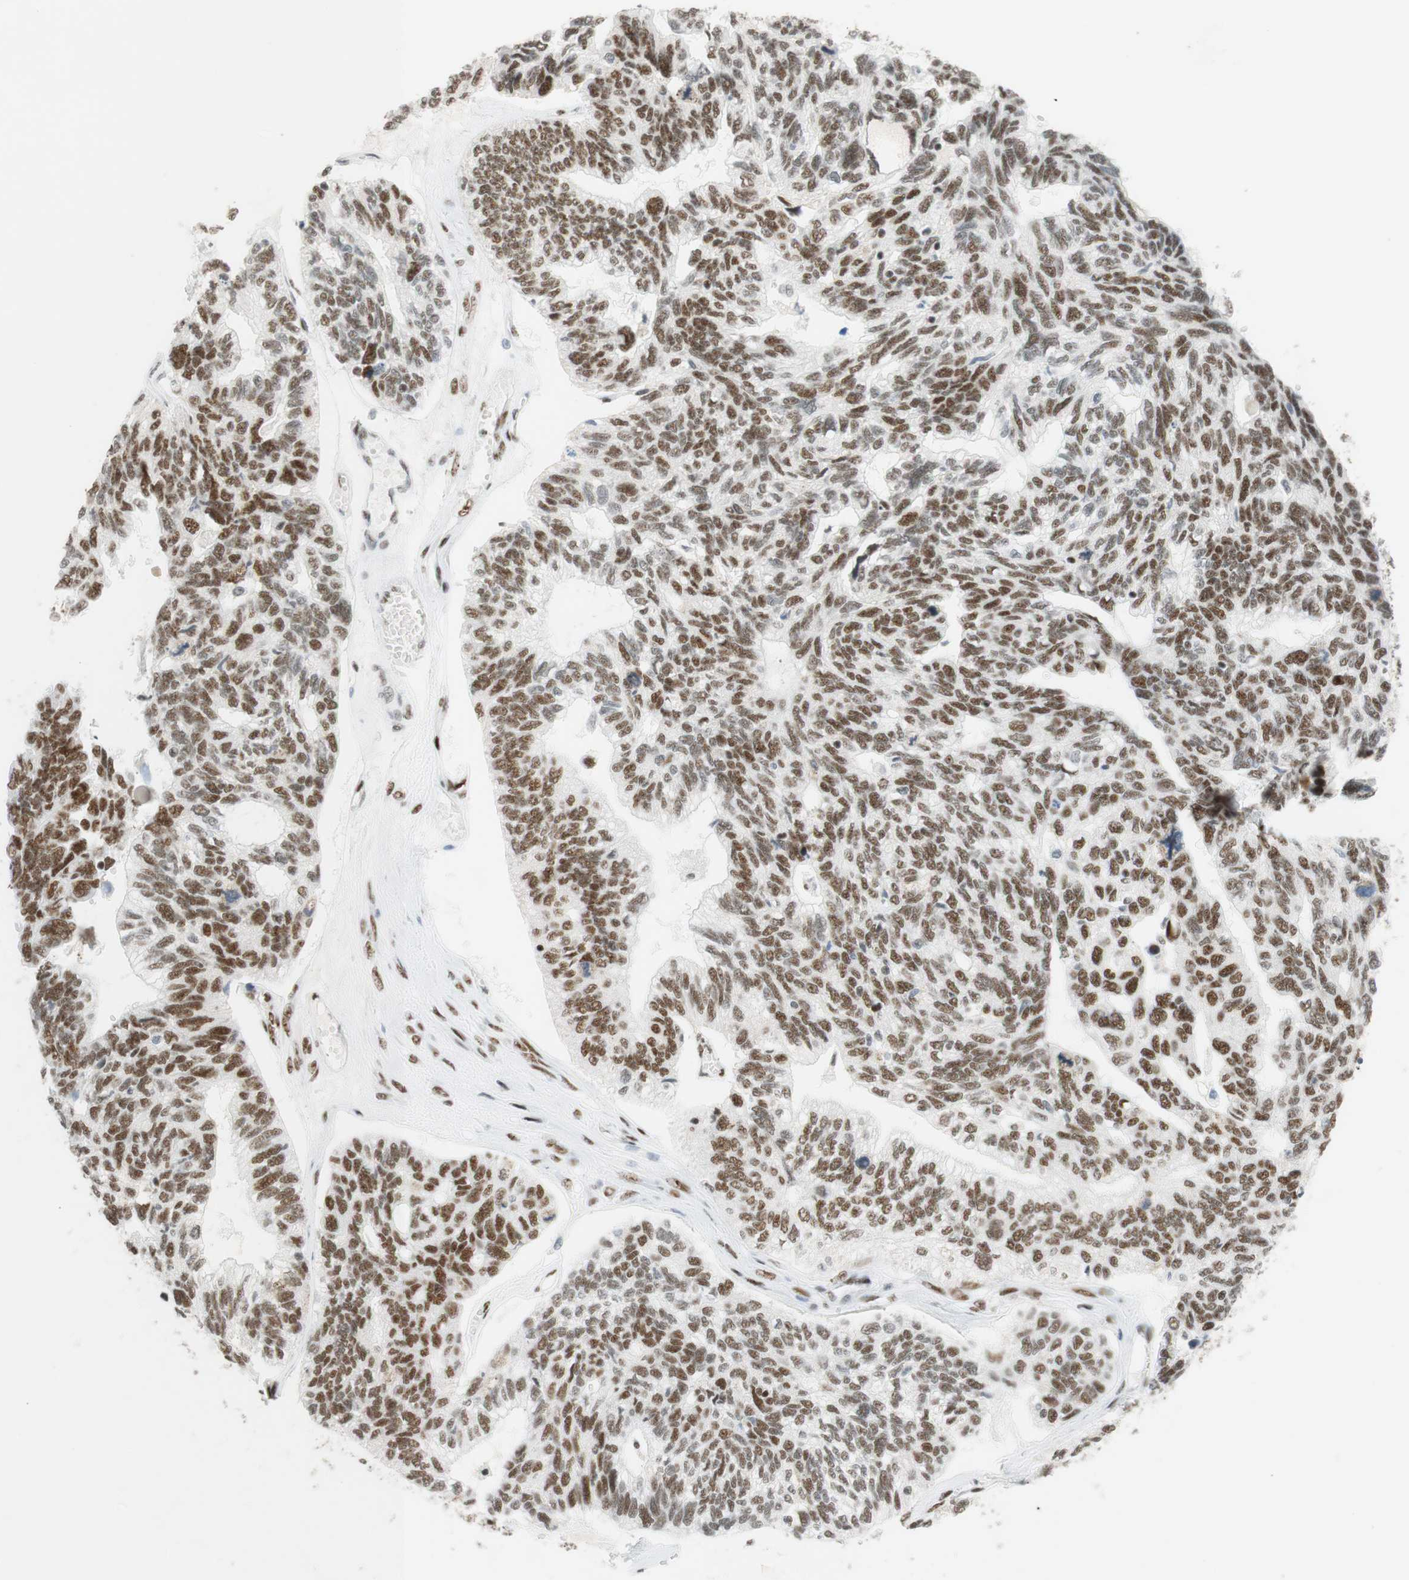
{"staining": {"intensity": "moderate", "quantity": "25%-75%", "location": "nuclear"}, "tissue": "ovarian cancer", "cell_type": "Tumor cells", "image_type": "cancer", "snomed": [{"axis": "morphology", "description": "Cystadenocarcinoma, serous, NOS"}, {"axis": "topography", "description": "Ovary"}], "caption": "A micrograph showing moderate nuclear expression in approximately 25%-75% of tumor cells in serous cystadenocarcinoma (ovarian), as visualized by brown immunohistochemical staining.", "gene": "RNF20", "patient": {"sex": "female", "age": 79}}